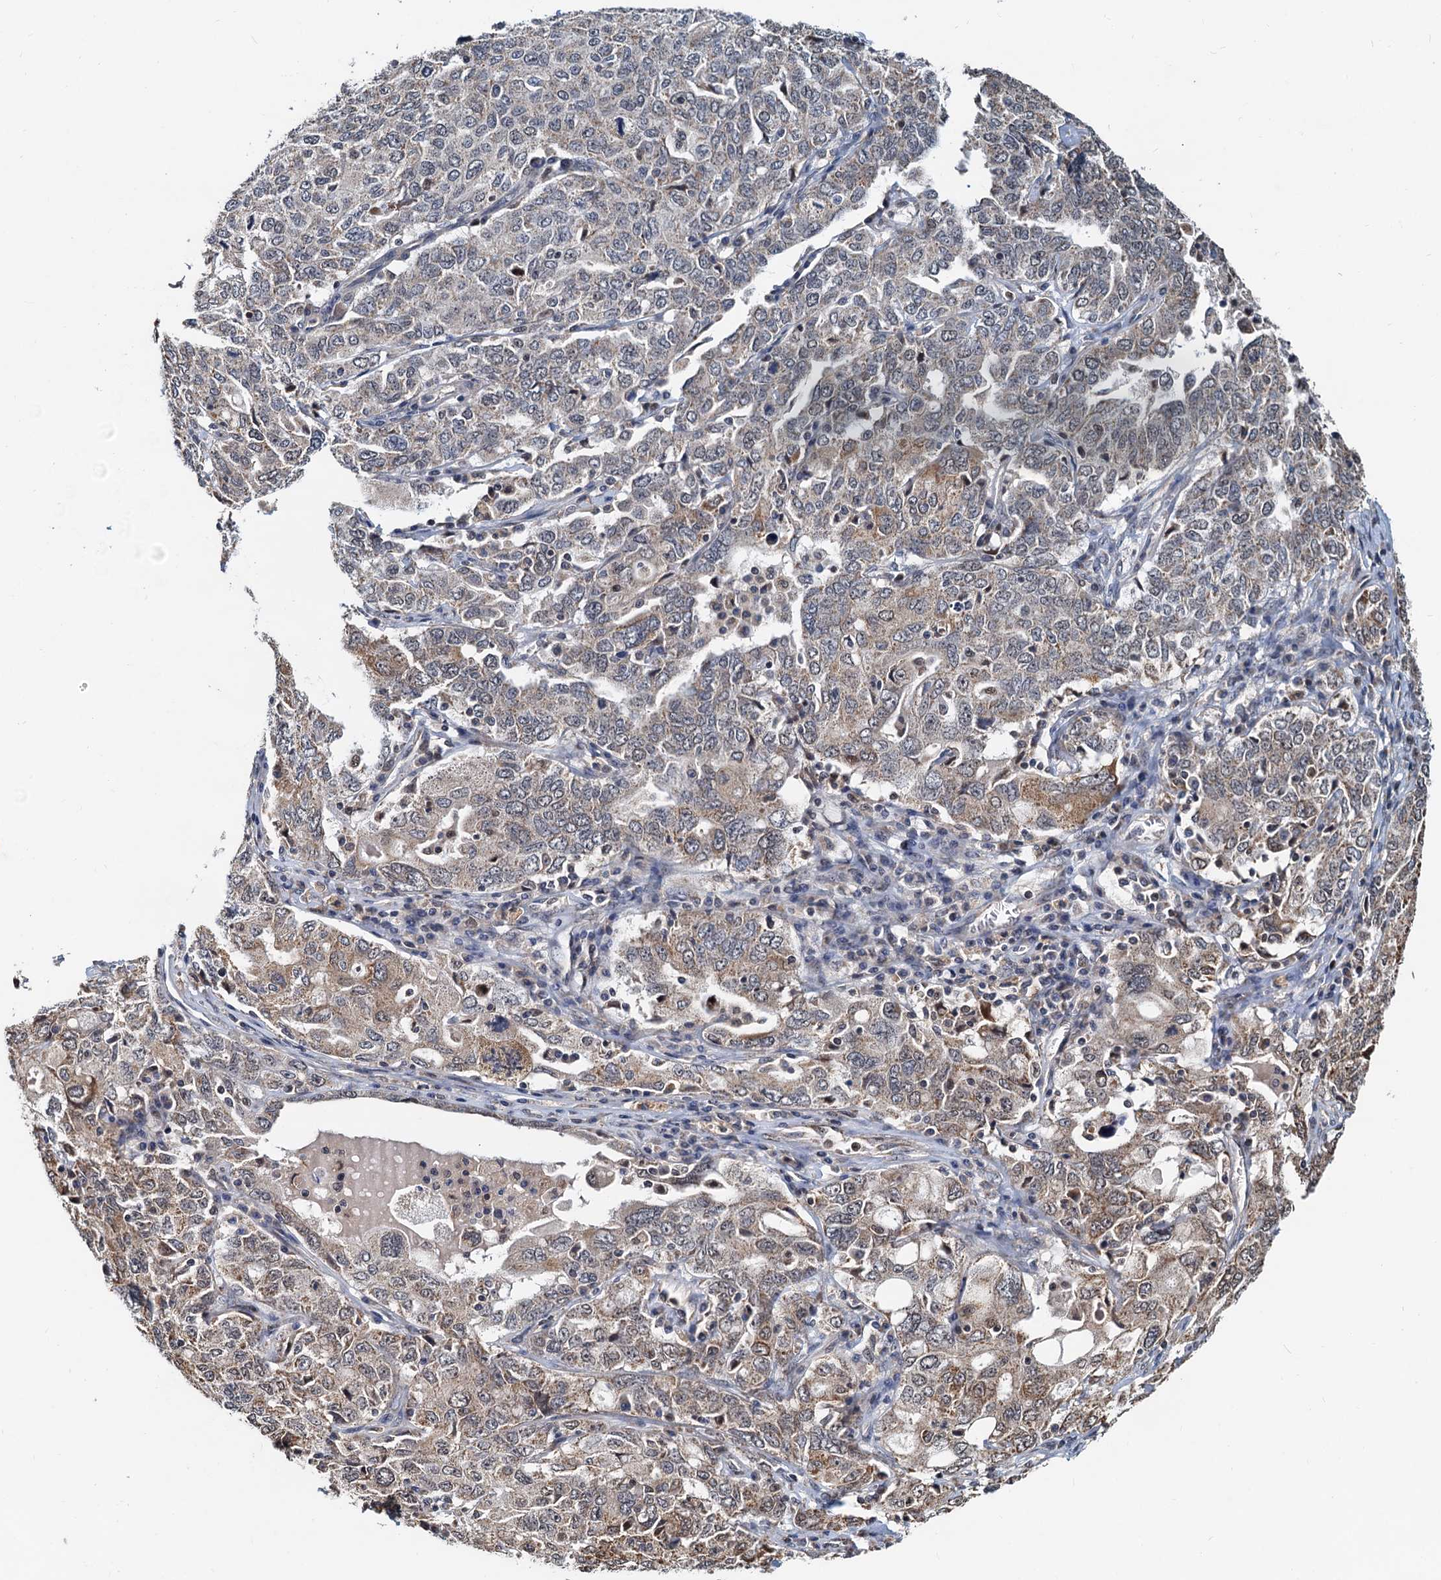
{"staining": {"intensity": "moderate", "quantity": "25%-75%", "location": "cytoplasmic/membranous"}, "tissue": "ovarian cancer", "cell_type": "Tumor cells", "image_type": "cancer", "snomed": [{"axis": "morphology", "description": "Carcinoma, endometroid"}, {"axis": "topography", "description": "Ovary"}], "caption": "A brown stain shows moderate cytoplasmic/membranous positivity of a protein in human ovarian cancer tumor cells.", "gene": "MCMBP", "patient": {"sex": "female", "age": 62}}